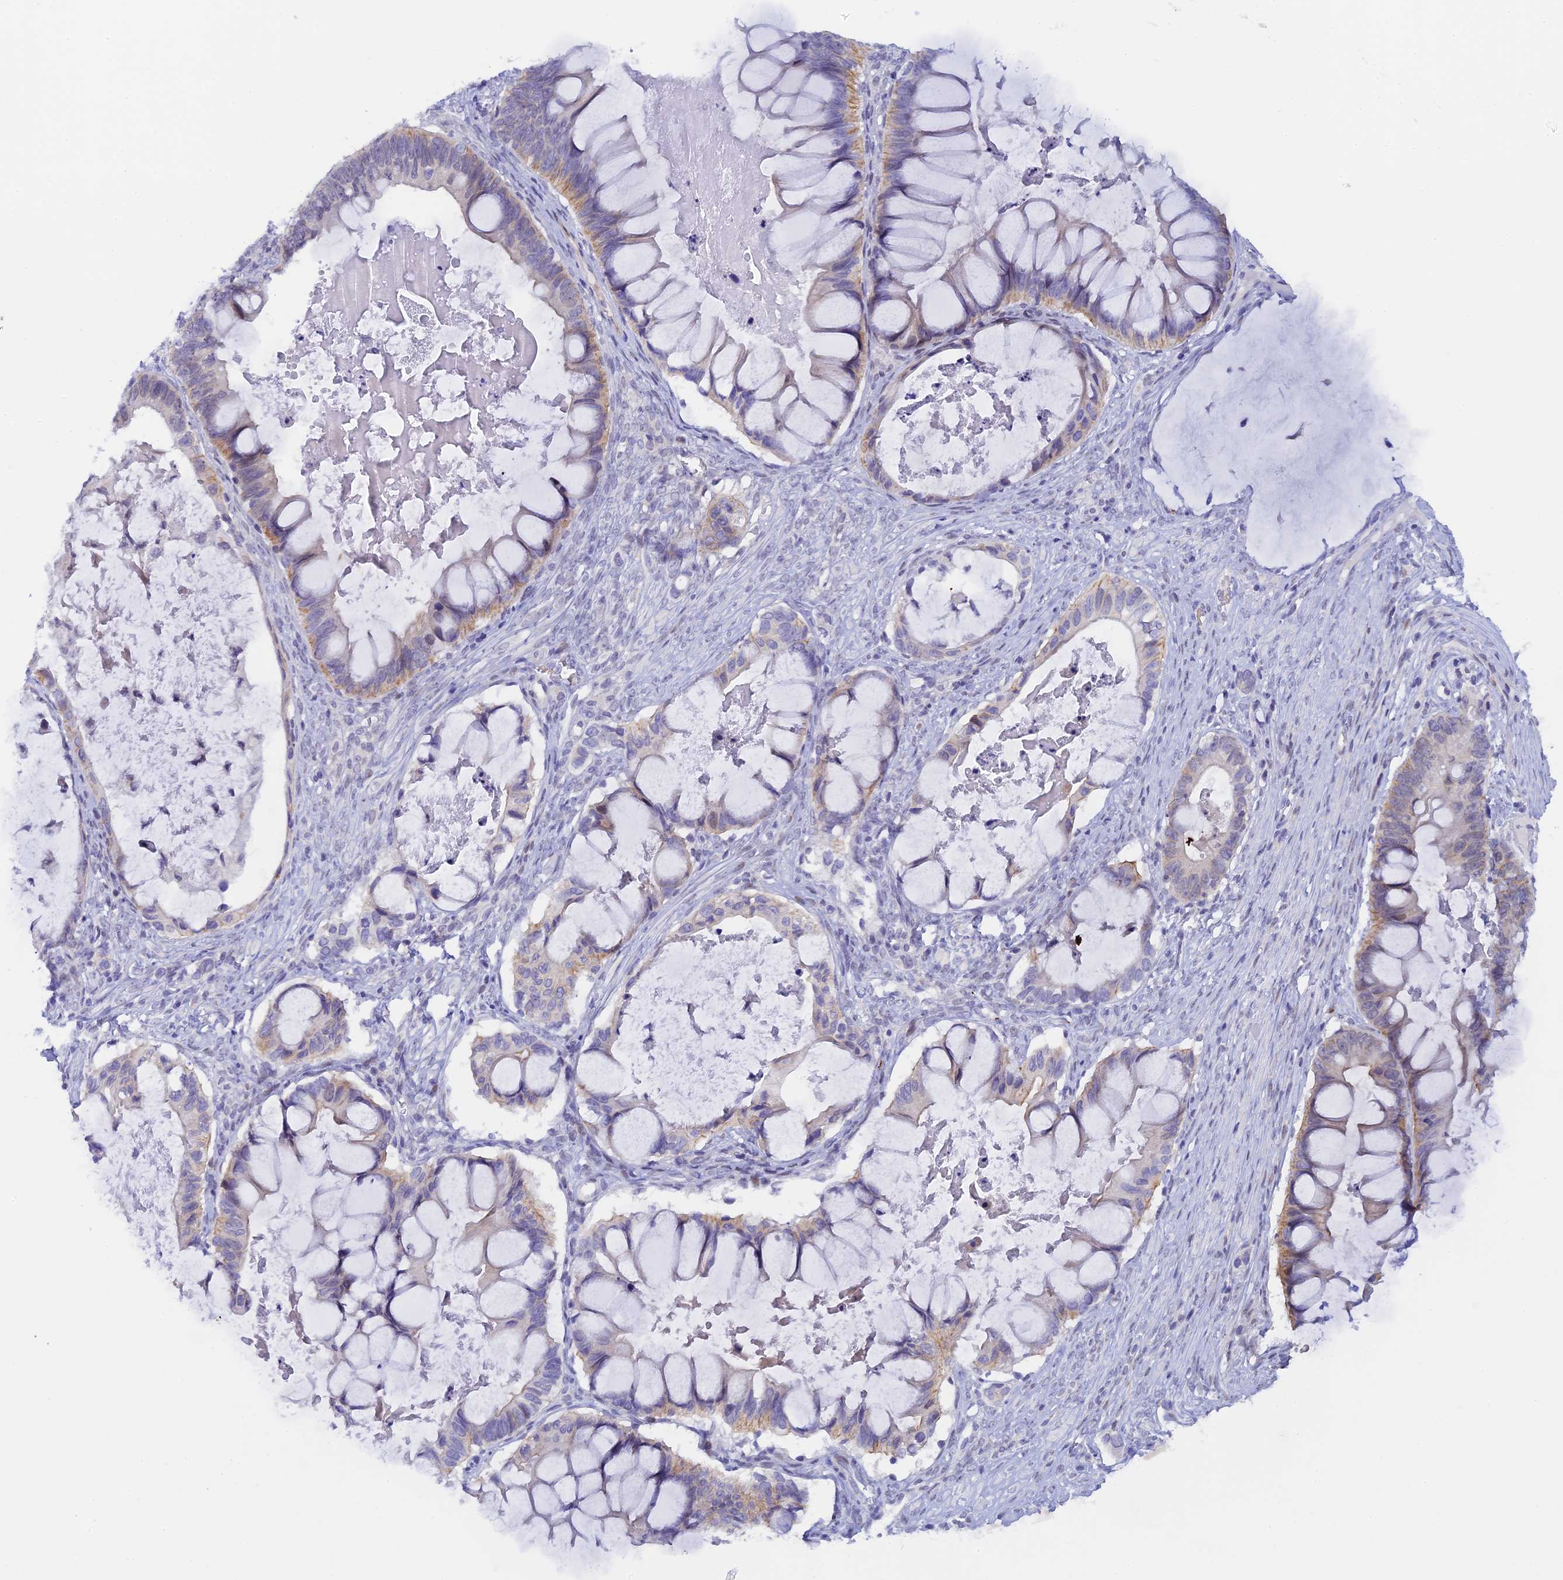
{"staining": {"intensity": "weak", "quantity": "<25%", "location": "cytoplasmic/membranous"}, "tissue": "ovarian cancer", "cell_type": "Tumor cells", "image_type": "cancer", "snomed": [{"axis": "morphology", "description": "Cystadenocarcinoma, mucinous, NOS"}, {"axis": "topography", "description": "Ovary"}], "caption": "An immunohistochemistry micrograph of mucinous cystadenocarcinoma (ovarian) is shown. There is no staining in tumor cells of mucinous cystadenocarcinoma (ovarian). (Brightfield microscopy of DAB IHC at high magnification).", "gene": "RASGEF1B", "patient": {"sex": "female", "age": 61}}